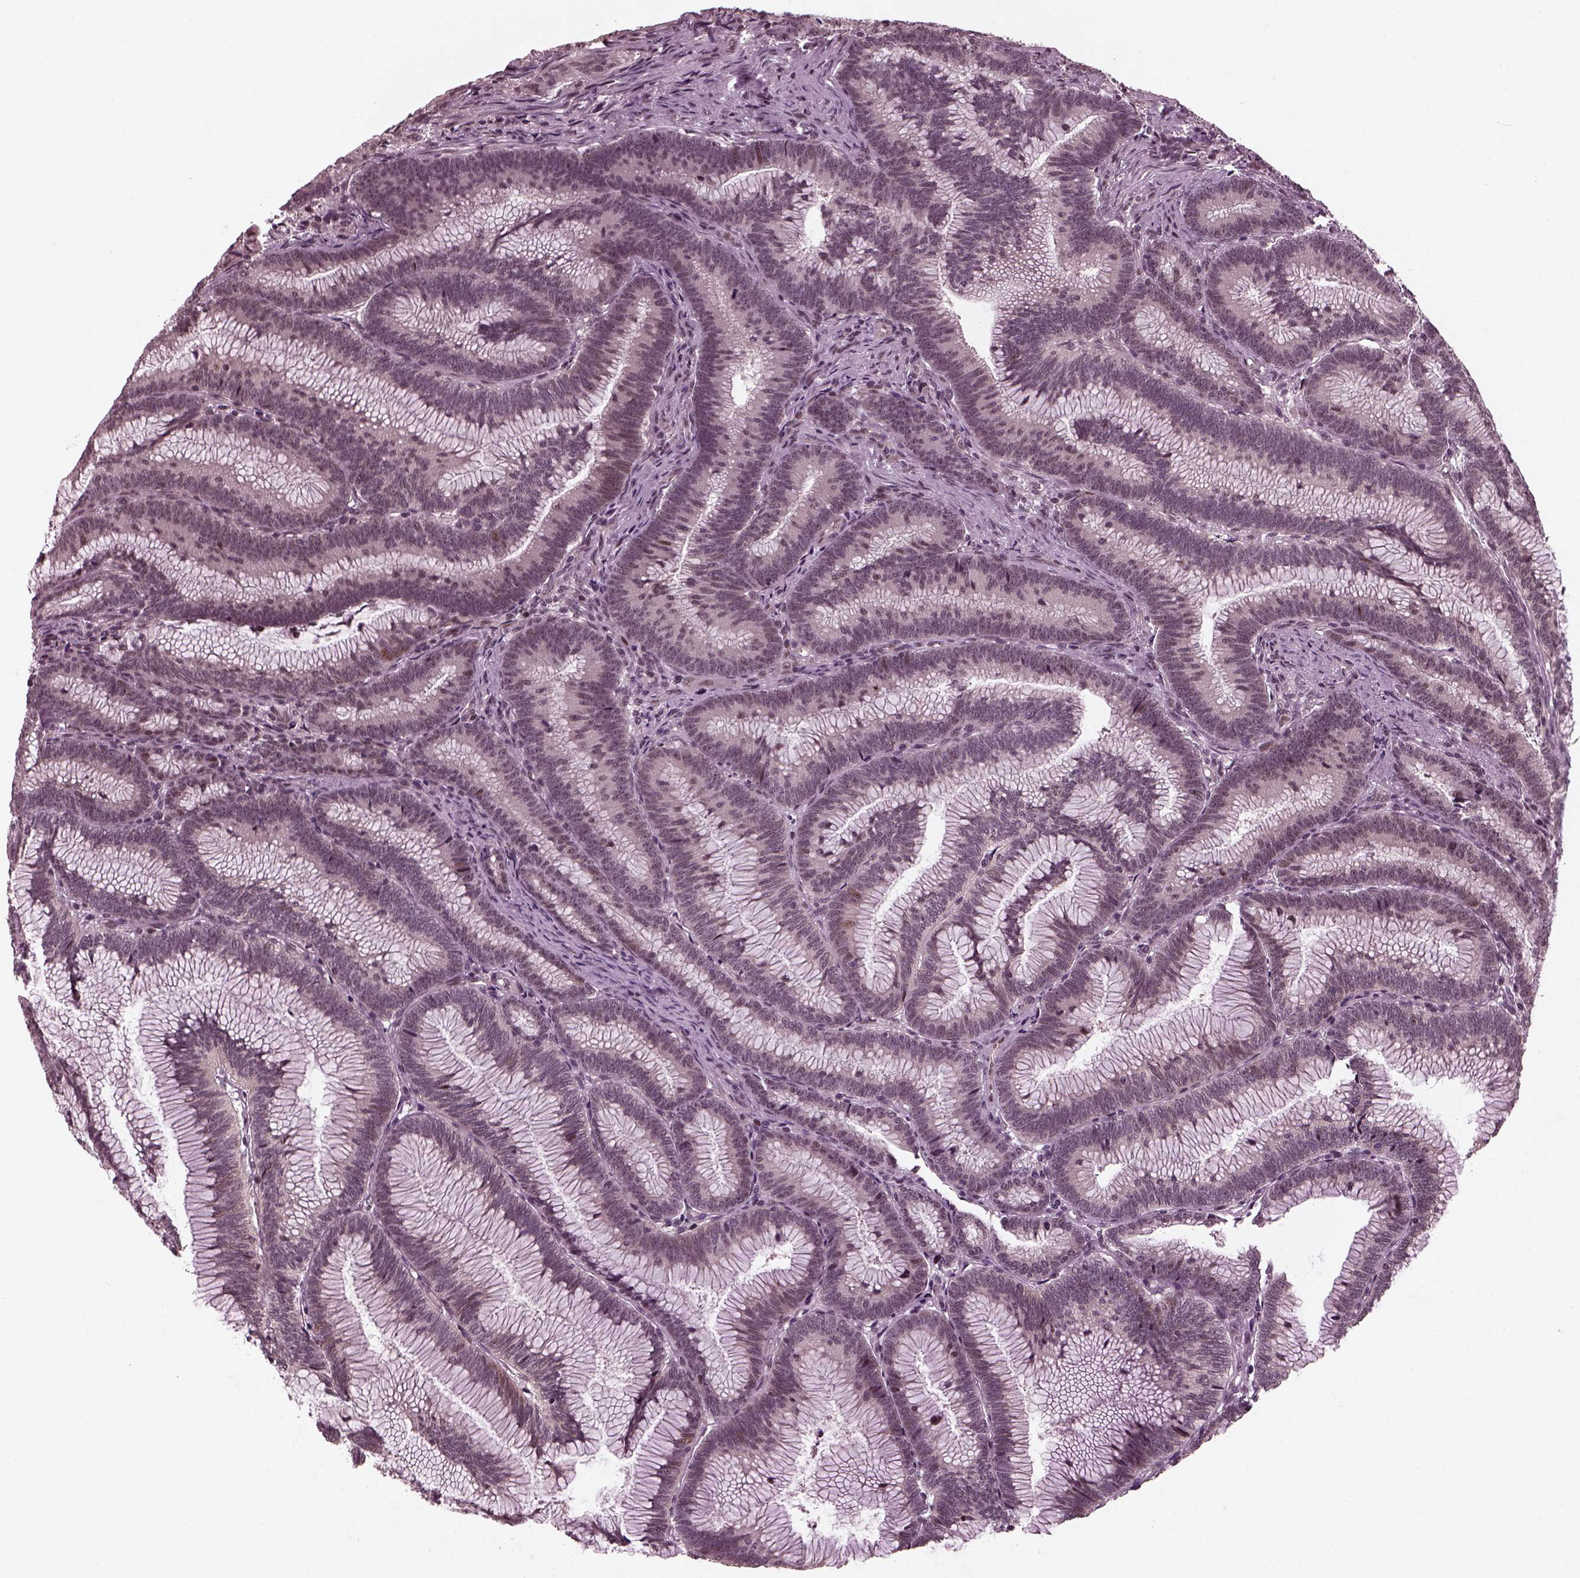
{"staining": {"intensity": "moderate", "quantity": "<25%", "location": "nuclear"}, "tissue": "colorectal cancer", "cell_type": "Tumor cells", "image_type": "cancer", "snomed": [{"axis": "morphology", "description": "Adenocarcinoma, NOS"}, {"axis": "topography", "description": "Colon"}], "caption": "The micrograph reveals a brown stain indicating the presence of a protein in the nuclear of tumor cells in colorectal cancer (adenocarcinoma).", "gene": "TRIB3", "patient": {"sex": "female", "age": 78}}